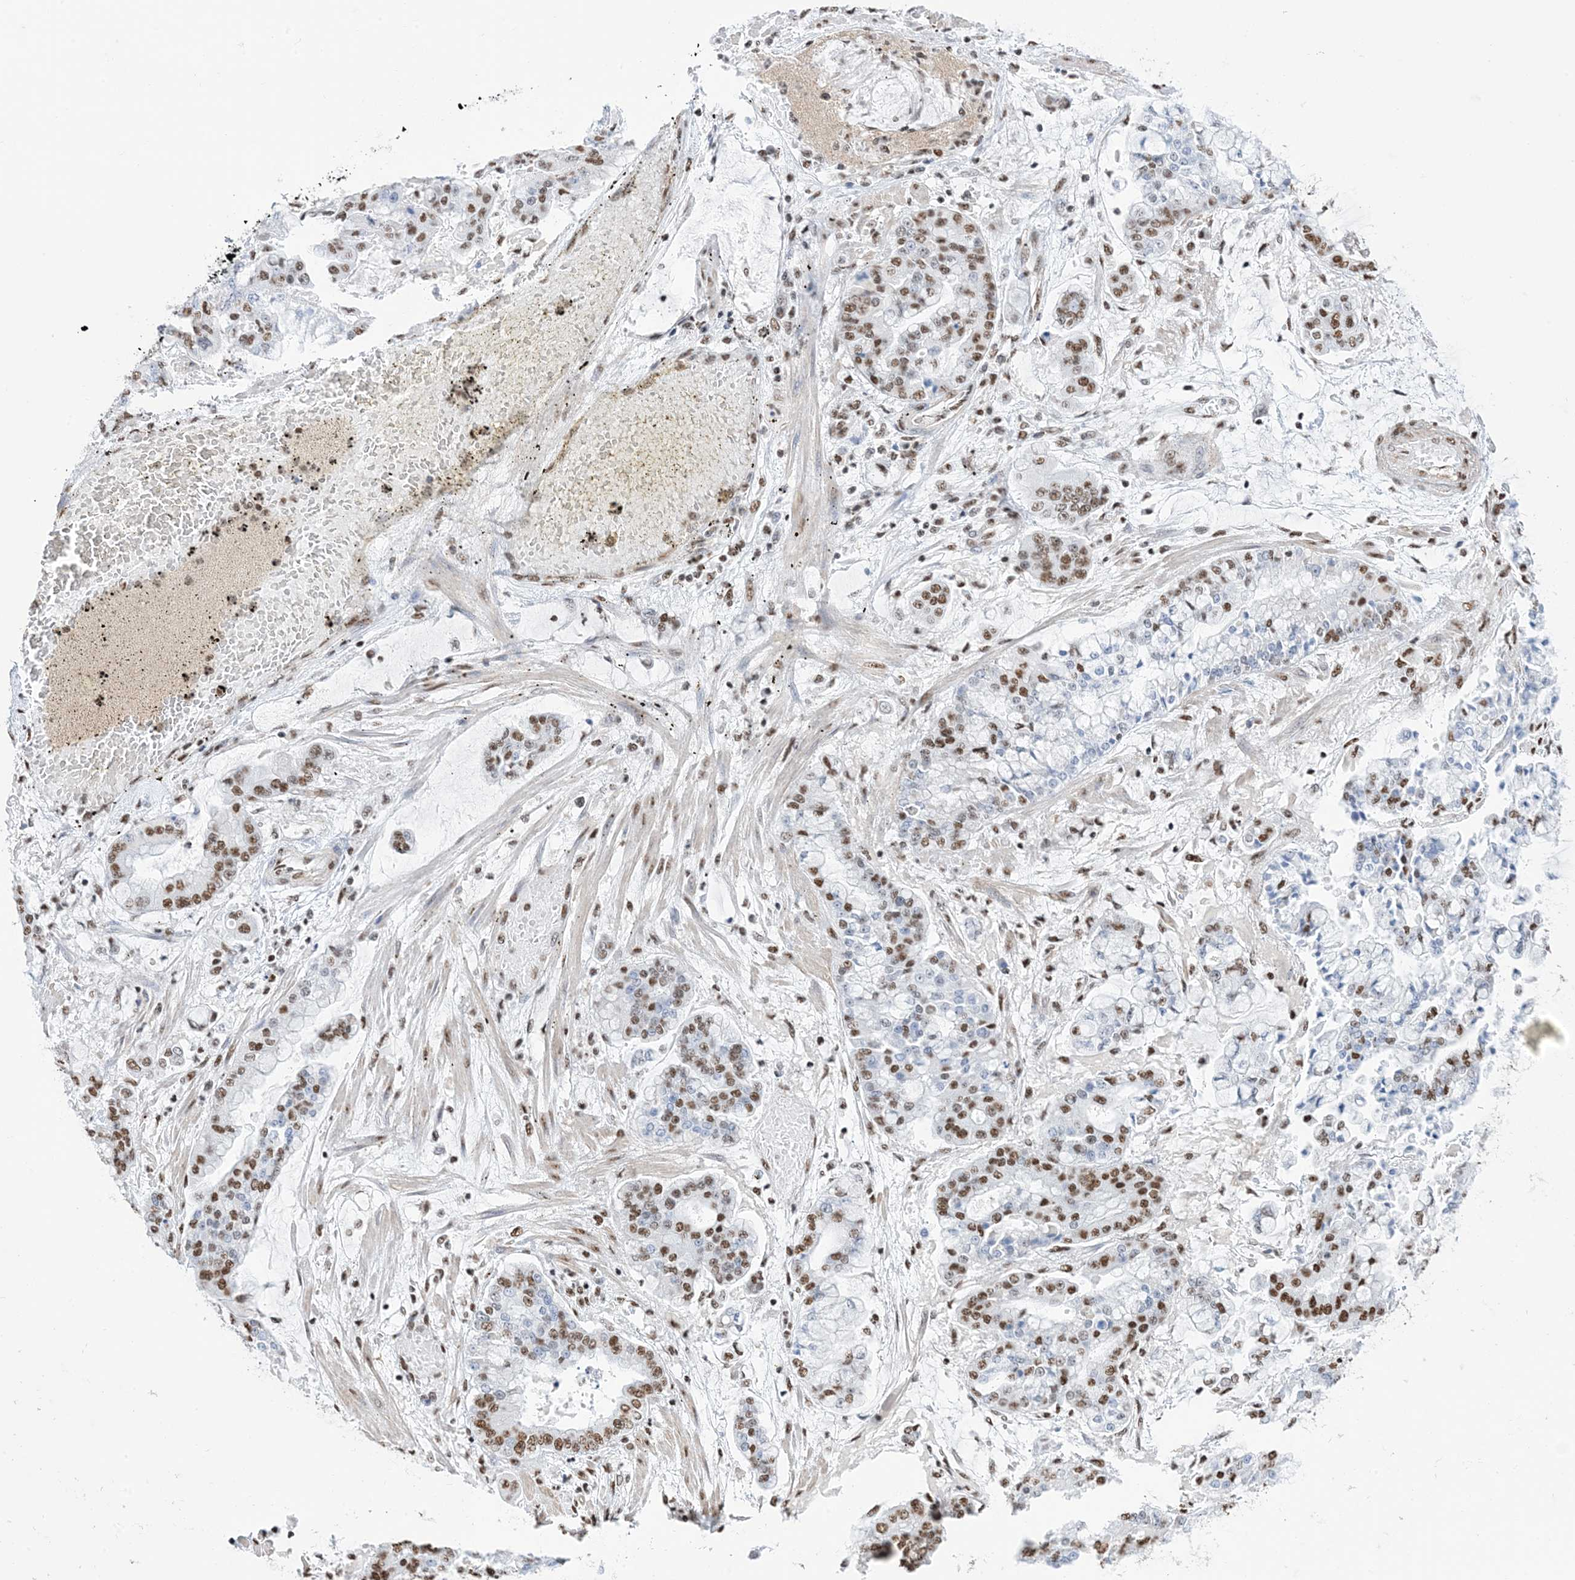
{"staining": {"intensity": "moderate", "quantity": ">75%", "location": "nuclear"}, "tissue": "stomach cancer", "cell_type": "Tumor cells", "image_type": "cancer", "snomed": [{"axis": "morphology", "description": "Normal tissue, NOS"}, {"axis": "morphology", "description": "Adenocarcinoma, NOS"}, {"axis": "topography", "description": "Stomach, upper"}, {"axis": "topography", "description": "Stomach"}], "caption": "Stomach cancer (adenocarcinoma) was stained to show a protein in brown. There is medium levels of moderate nuclear positivity in approximately >75% of tumor cells.", "gene": "ZNF792", "patient": {"sex": "male", "age": 76}}